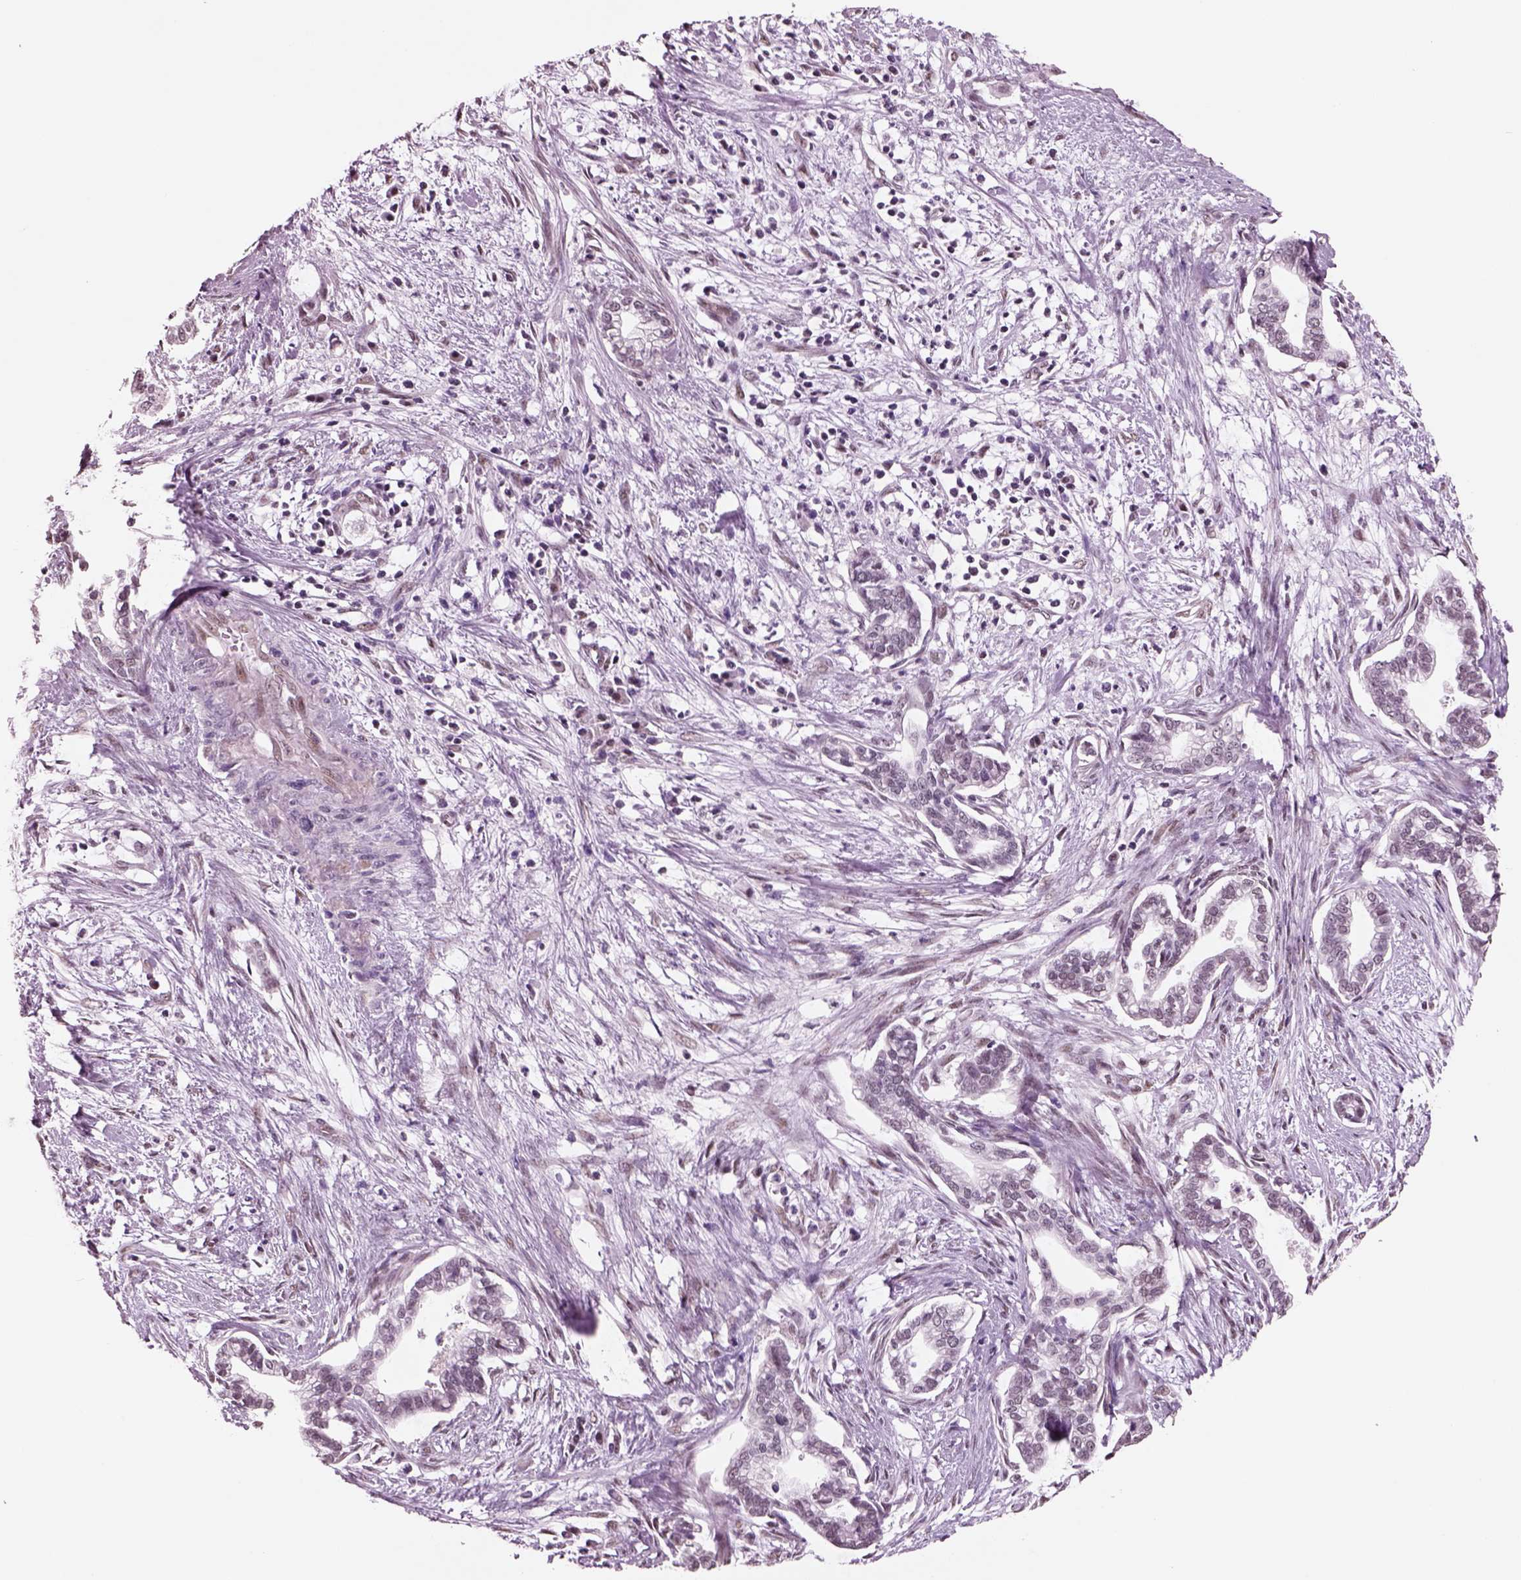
{"staining": {"intensity": "negative", "quantity": "none", "location": "none"}, "tissue": "cervical cancer", "cell_type": "Tumor cells", "image_type": "cancer", "snomed": [{"axis": "morphology", "description": "Adenocarcinoma, NOS"}, {"axis": "topography", "description": "Cervix"}], "caption": "Immunohistochemistry (IHC) image of adenocarcinoma (cervical) stained for a protein (brown), which shows no expression in tumor cells.", "gene": "SEPHS1", "patient": {"sex": "female", "age": 62}}